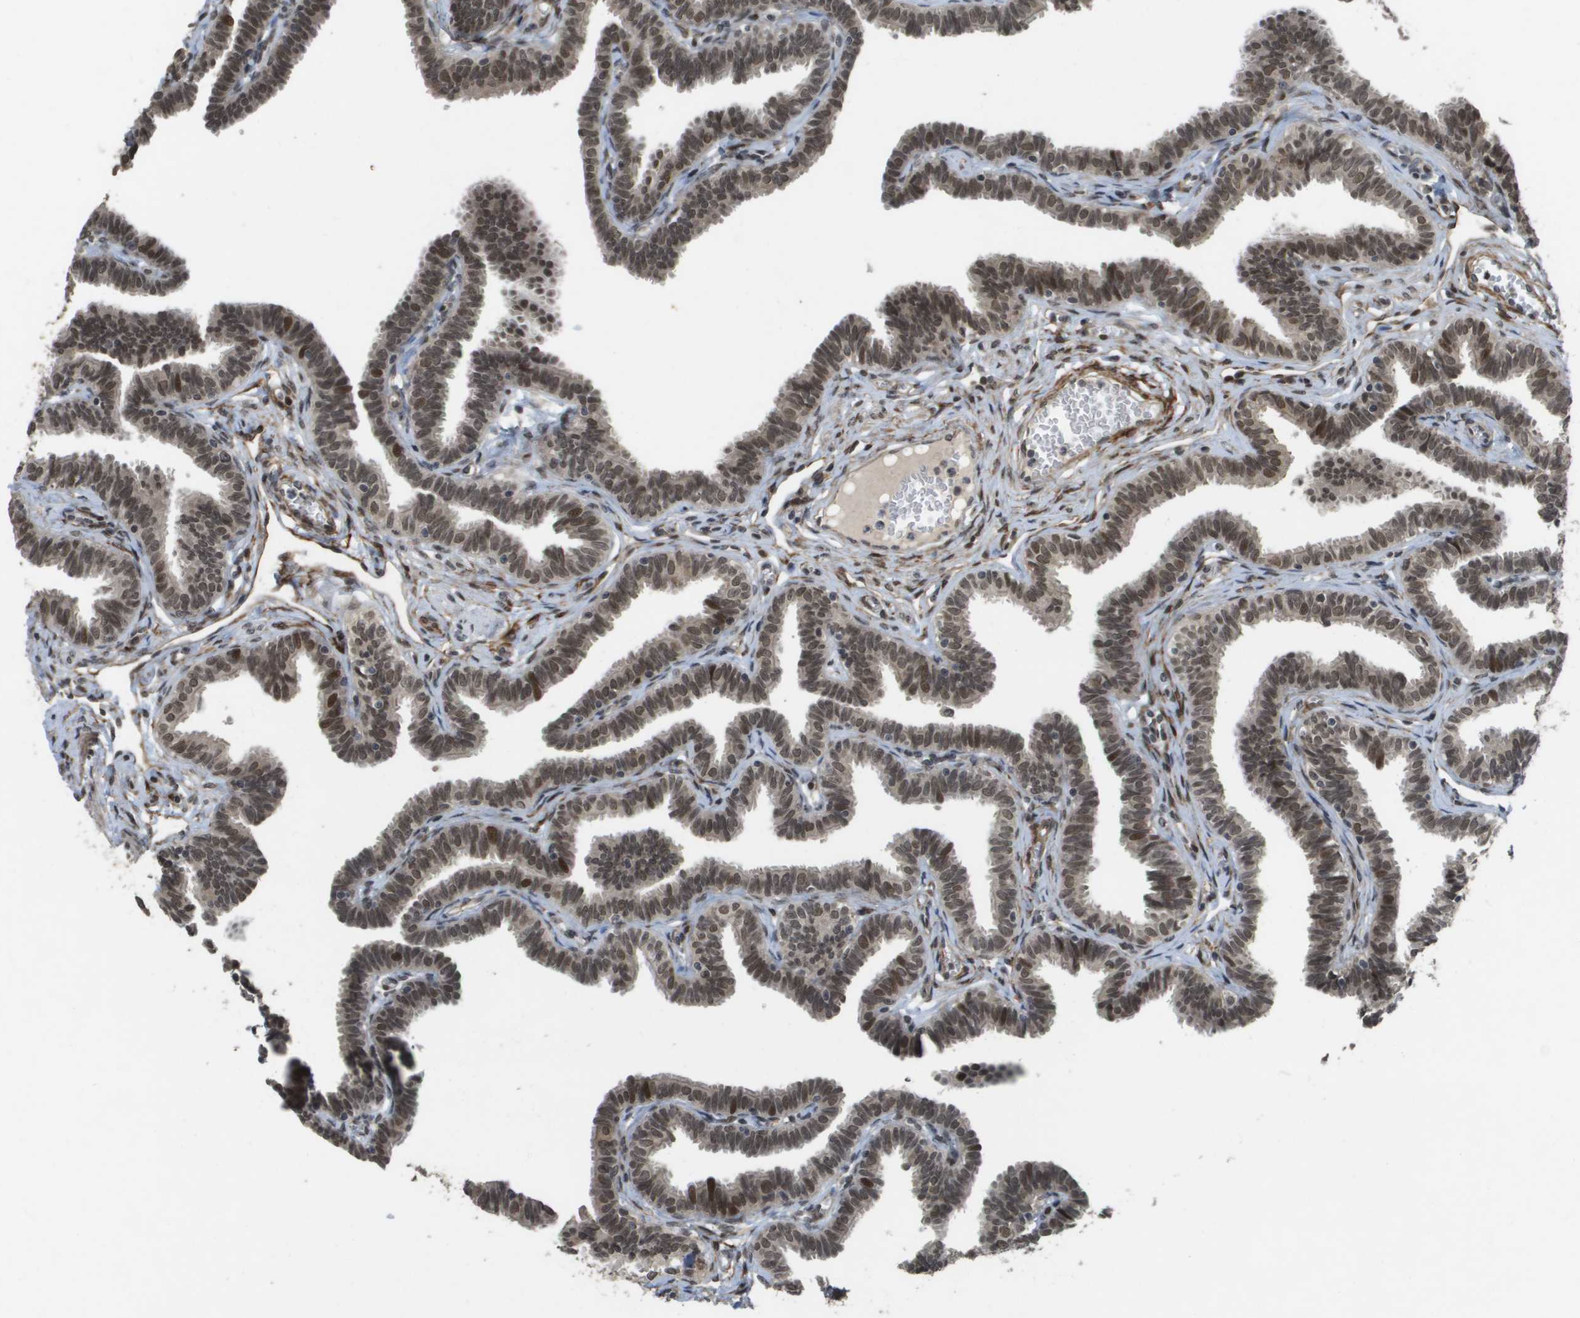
{"staining": {"intensity": "moderate", "quantity": ">75%", "location": "nuclear"}, "tissue": "fallopian tube", "cell_type": "Glandular cells", "image_type": "normal", "snomed": [{"axis": "morphology", "description": "Normal tissue, NOS"}, {"axis": "topography", "description": "Fallopian tube"}, {"axis": "topography", "description": "Ovary"}], "caption": "Immunohistochemical staining of normal human fallopian tube reveals moderate nuclear protein expression in about >75% of glandular cells.", "gene": "KAT5", "patient": {"sex": "female", "age": 23}}